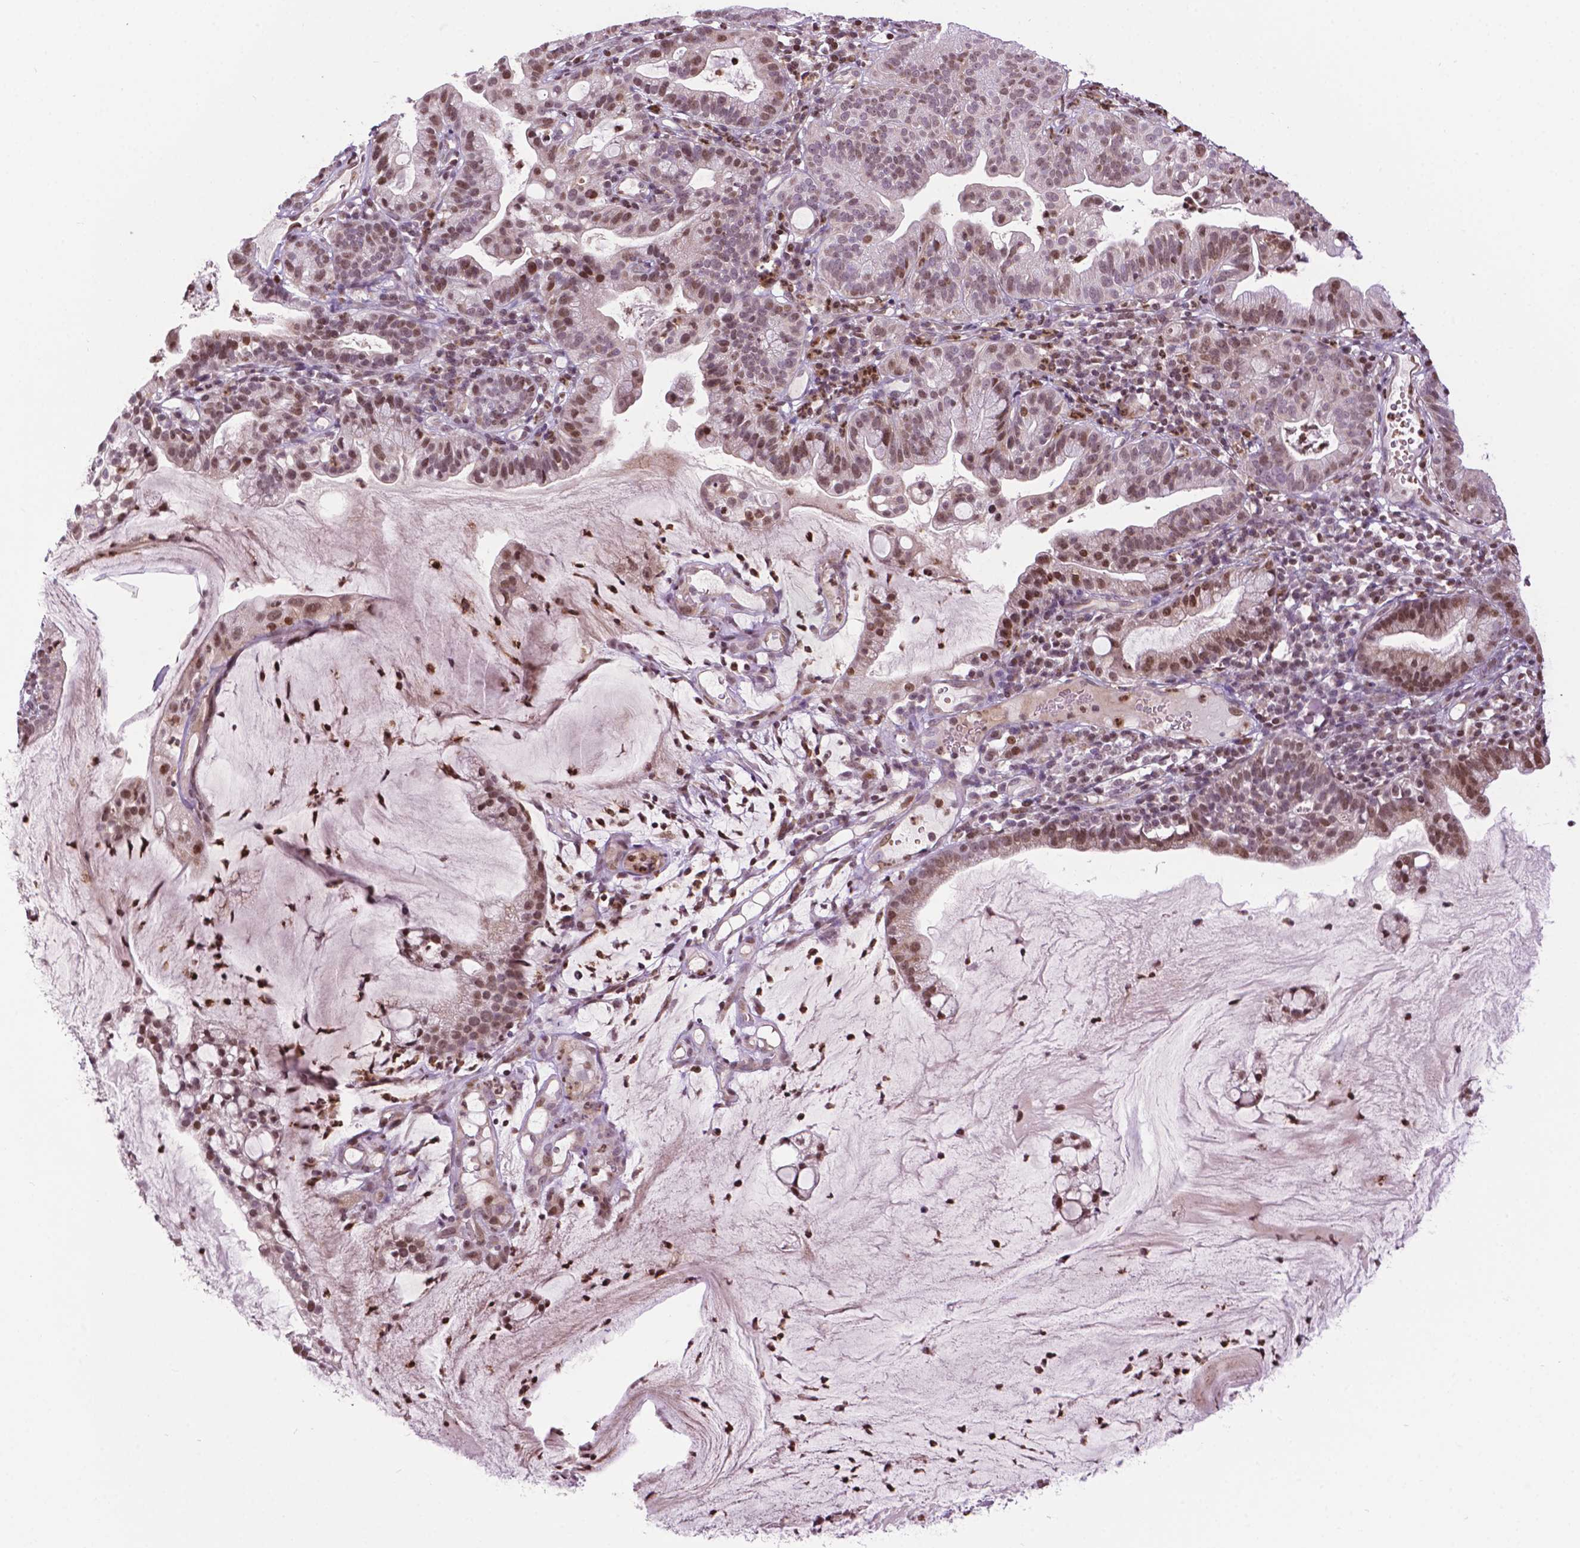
{"staining": {"intensity": "moderate", "quantity": ">75%", "location": "nuclear"}, "tissue": "cervical cancer", "cell_type": "Tumor cells", "image_type": "cancer", "snomed": [{"axis": "morphology", "description": "Adenocarcinoma, NOS"}, {"axis": "topography", "description": "Cervix"}], "caption": "Adenocarcinoma (cervical) stained with a protein marker demonstrates moderate staining in tumor cells.", "gene": "PTPN18", "patient": {"sex": "female", "age": 41}}